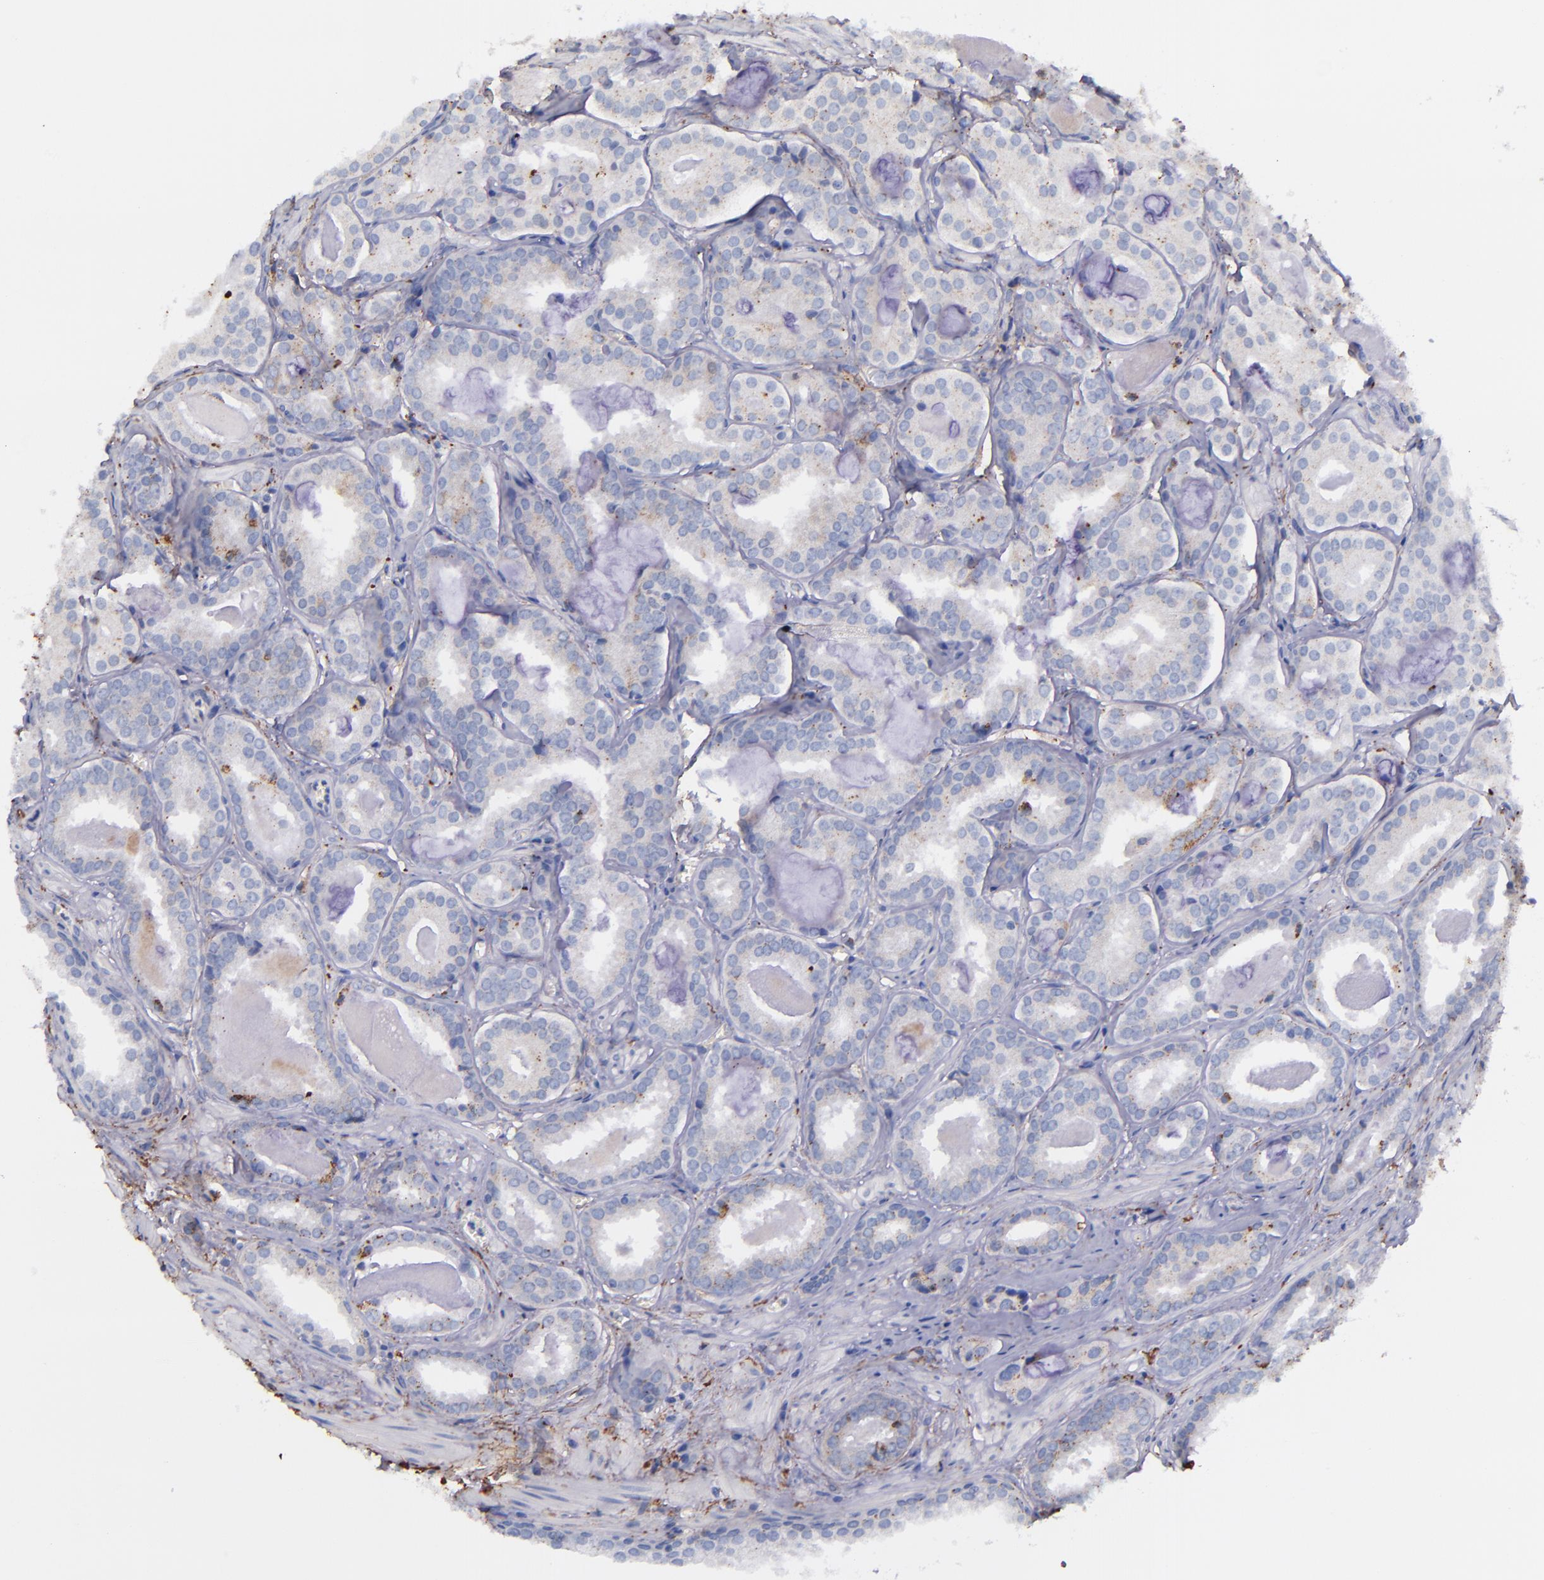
{"staining": {"intensity": "weak", "quantity": "<25%", "location": "cytoplasmic/membranous"}, "tissue": "prostate cancer", "cell_type": "Tumor cells", "image_type": "cancer", "snomed": [{"axis": "morphology", "description": "Adenocarcinoma, Medium grade"}, {"axis": "topography", "description": "Prostate"}], "caption": "Tumor cells show no significant staining in medium-grade adenocarcinoma (prostate).", "gene": "IVL", "patient": {"sex": "male", "age": 64}}